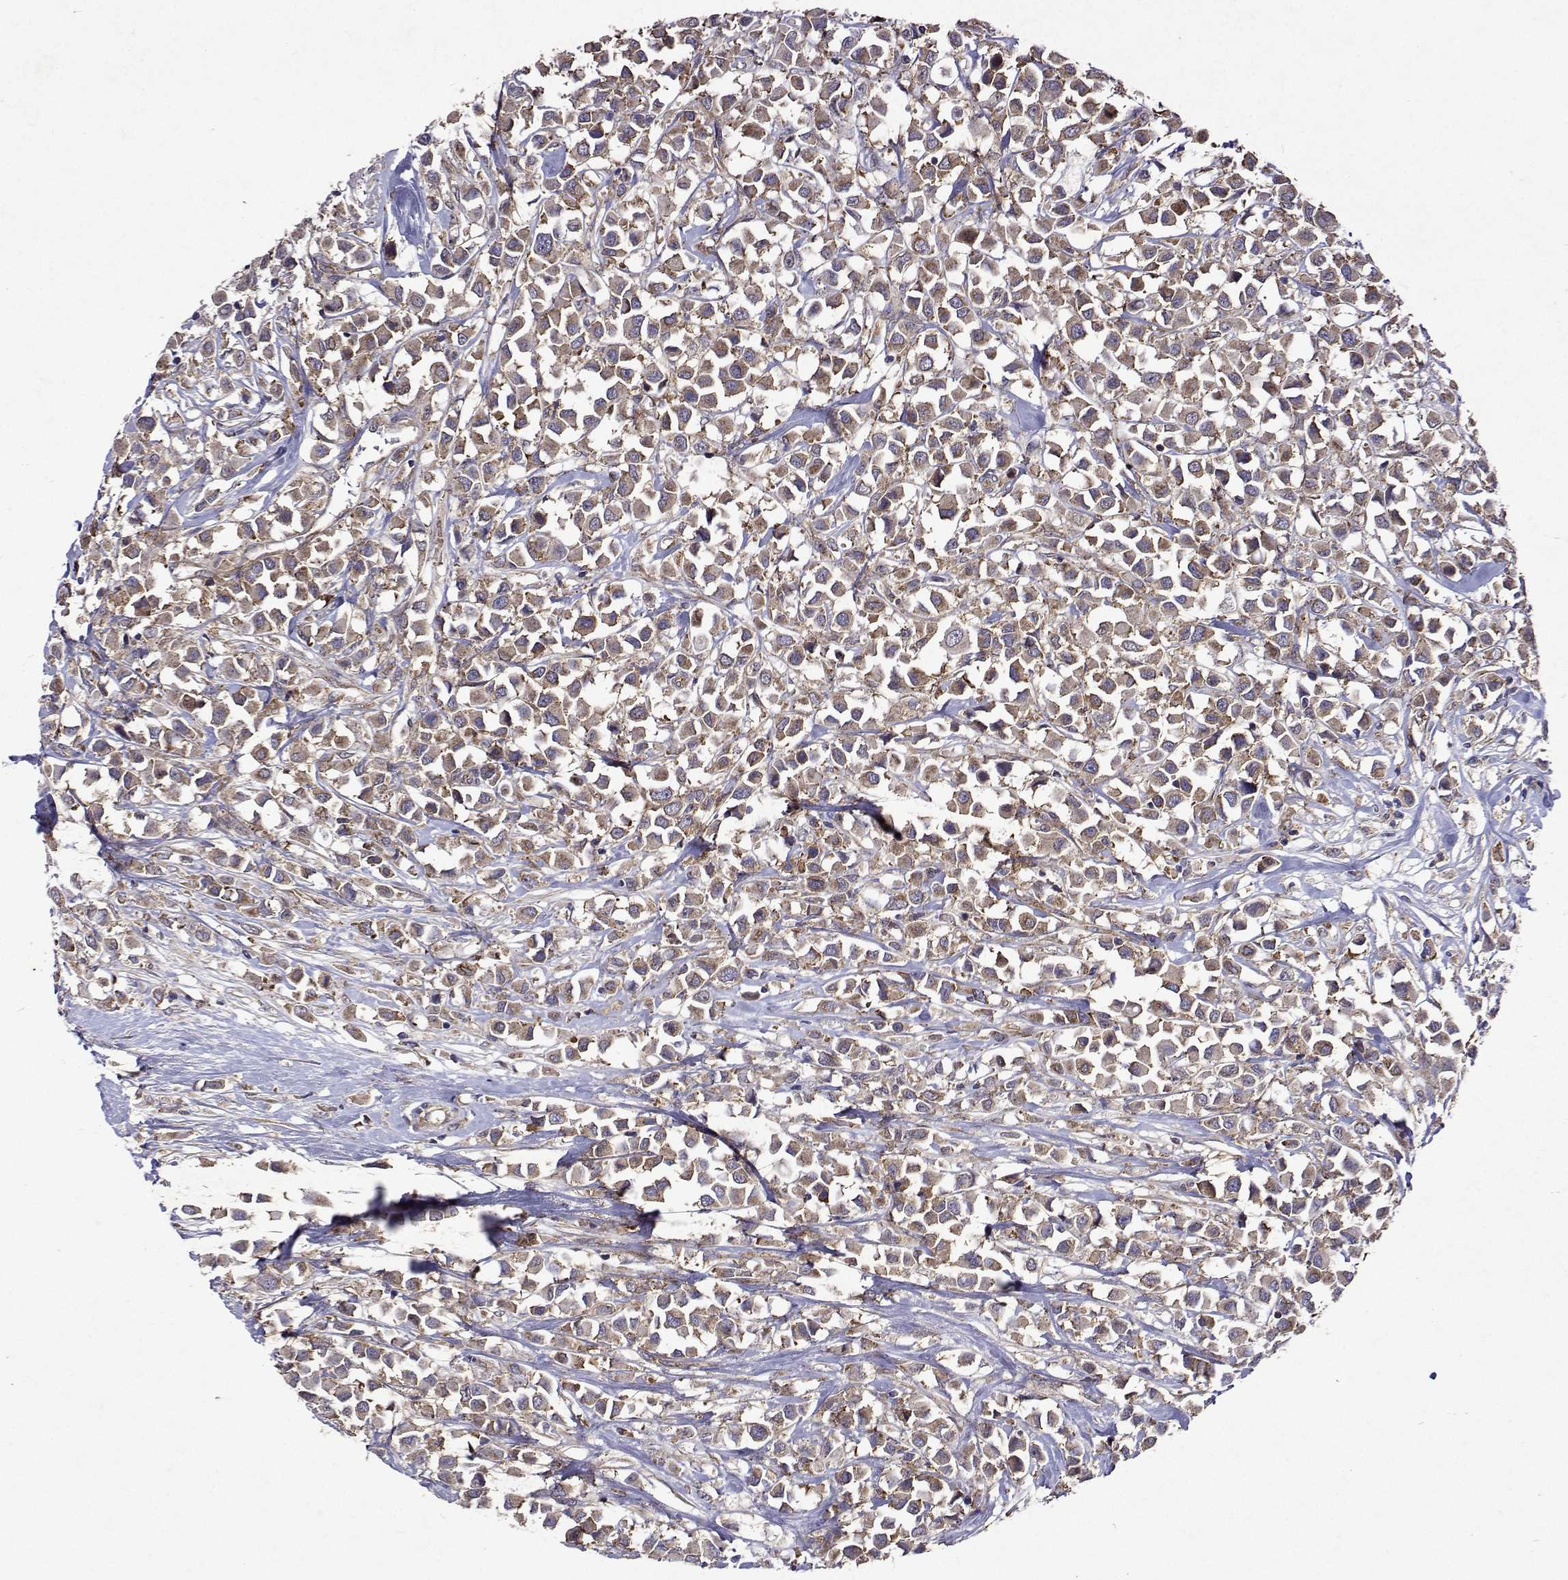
{"staining": {"intensity": "weak", "quantity": ">75%", "location": "cytoplasmic/membranous"}, "tissue": "breast cancer", "cell_type": "Tumor cells", "image_type": "cancer", "snomed": [{"axis": "morphology", "description": "Duct carcinoma"}, {"axis": "topography", "description": "Breast"}], "caption": "Immunohistochemical staining of breast cancer demonstrates low levels of weak cytoplasmic/membranous expression in approximately >75% of tumor cells. (DAB IHC, brown staining for protein, blue staining for nuclei).", "gene": "TARBP2", "patient": {"sex": "female", "age": 61}}